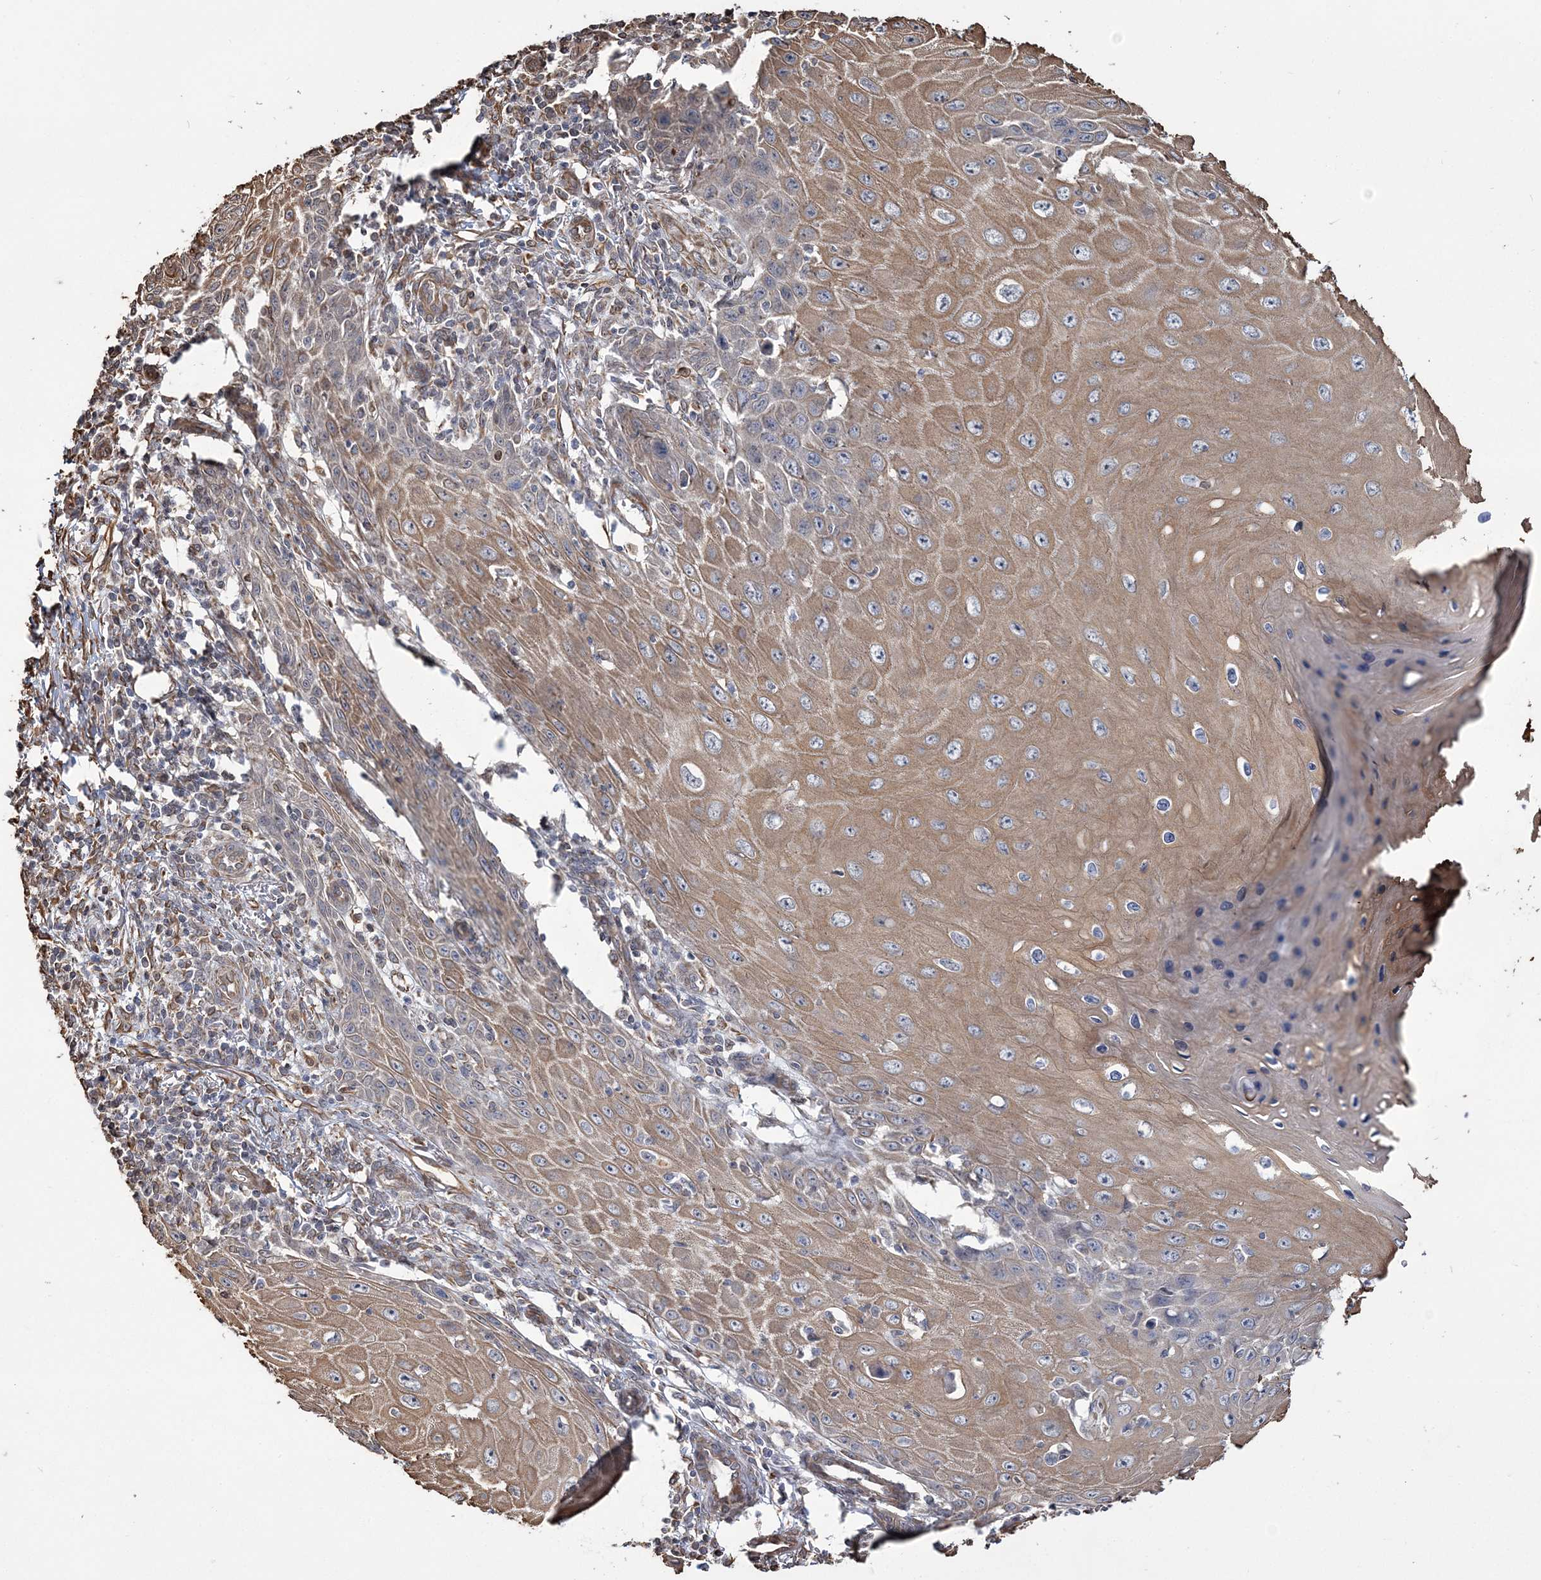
{"staining": {"intensity": "moderate", "quantity": "25%-75%", "location": "cytoplasmic/membranous"}, "tissue": "skin cancer", "cell_type": "Tumor cells", "image_type": "cancer", "snomed": [{"axis": "morphology", "description": "Squamous cell carcinoma, NOS"}, {"axis": "topography", "description": "Skin"}], "caption": "Skin cancer stained with DAB (3,3'-diaminobenzidine) immunohistochemistry (IHC) displays medium levels of moderate cytoplasmic/membranous staining in about 25%-75% of tumor cells. (brown staining indicates protein expression, while blue staining denotes nuclei).", "gene": "ATP11B", "patient": {"sex": "female", "age": 73}}